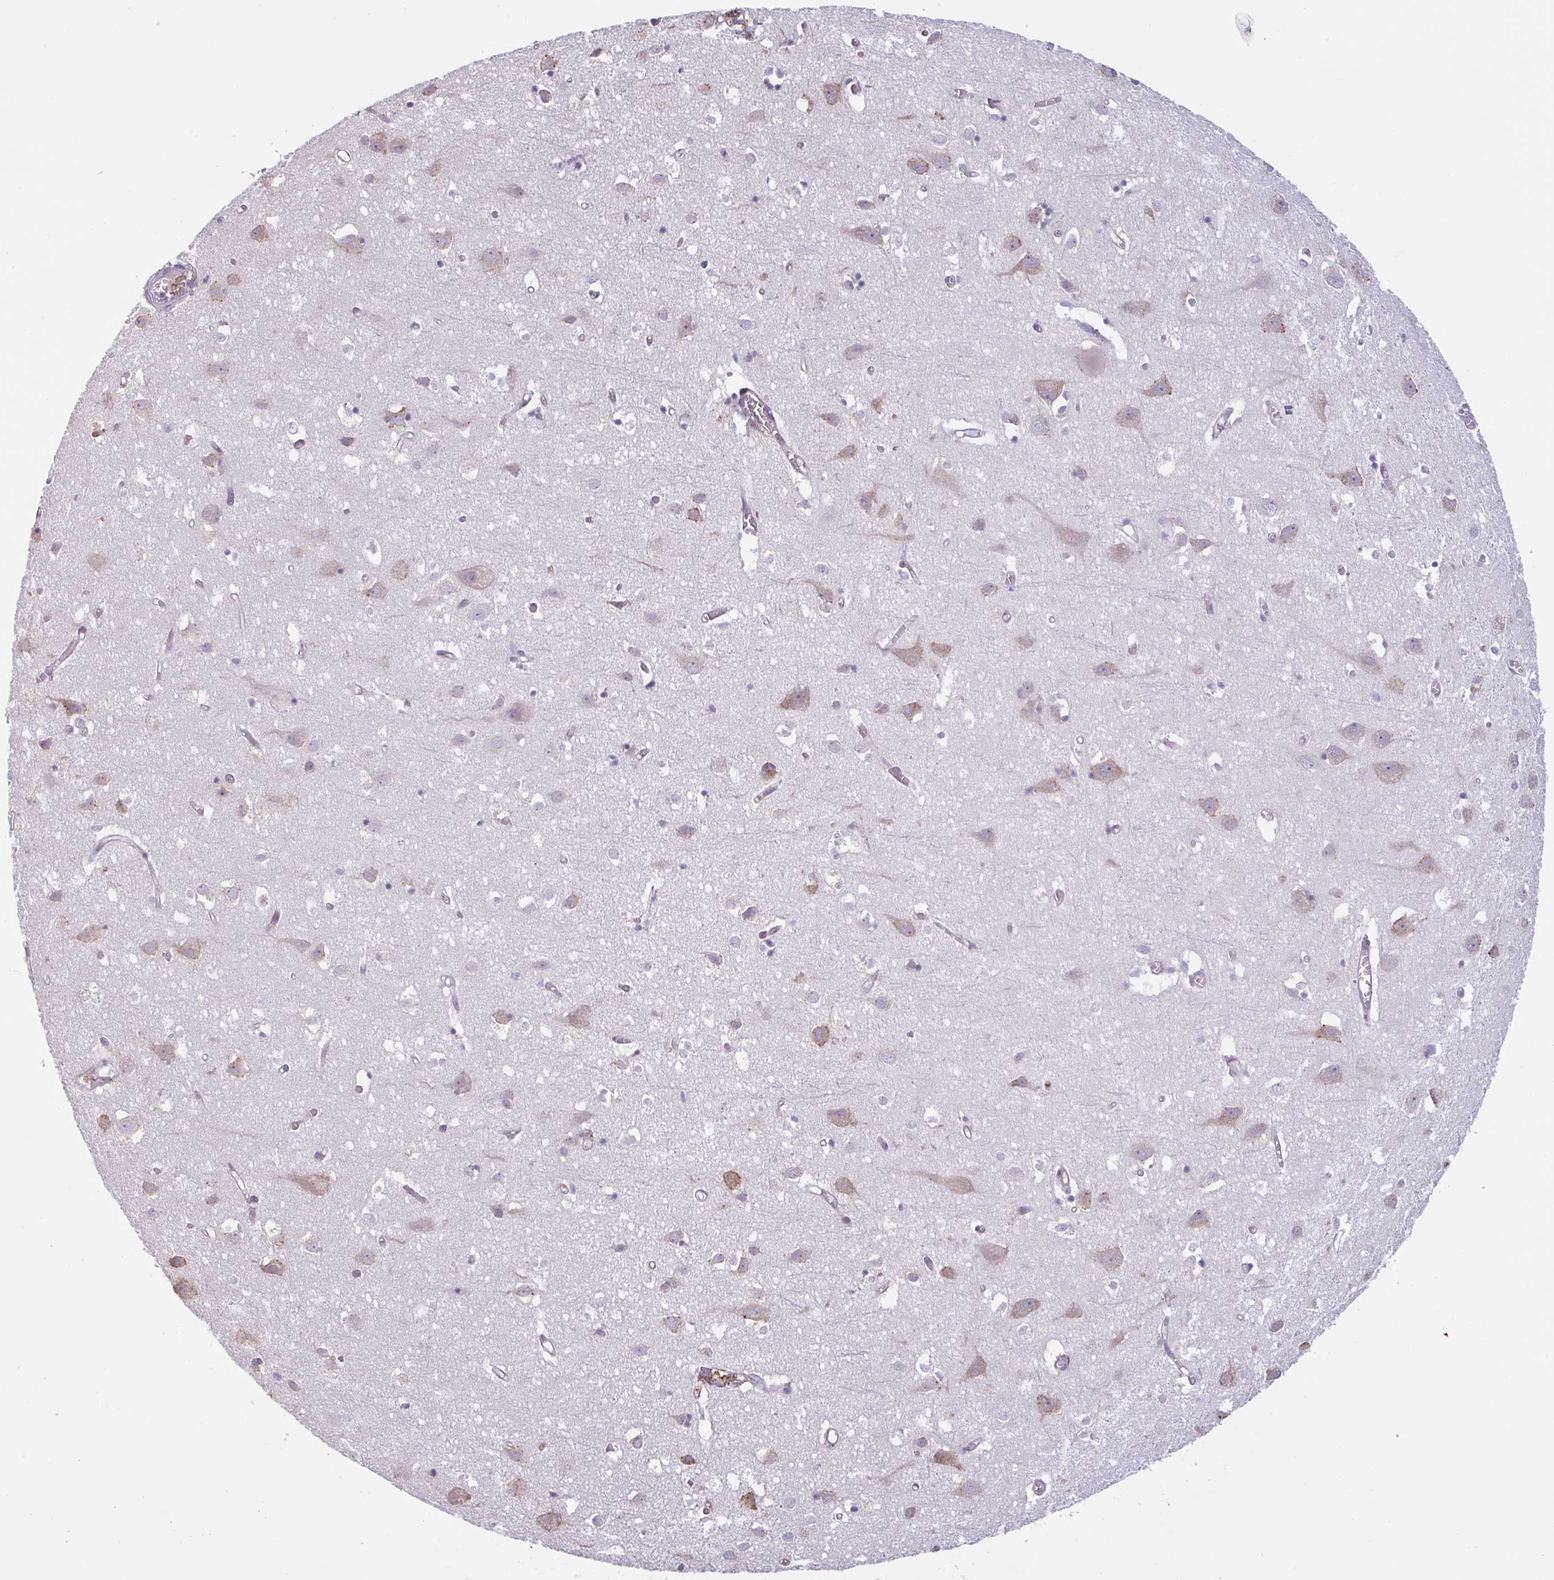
{"staining": {"intensity": "negative", "quantity": "none", "location": "none"}, "tissue": "cerebral cortex", "cell_type": "Endothelial cells", "image_type": "normal", "snomed": [{"axis": "morphology", "description": "Normal tissue, NOS"}, {"axis": "topography", "description": "Cerebral cortex"}], "caption": "DAB immunohistochemical staining of benign cerebral cortex exhibits no significant positivity in endothelial cells.", "gene": "TAF1D", "patient": {"sex": "male", "age": 70}}